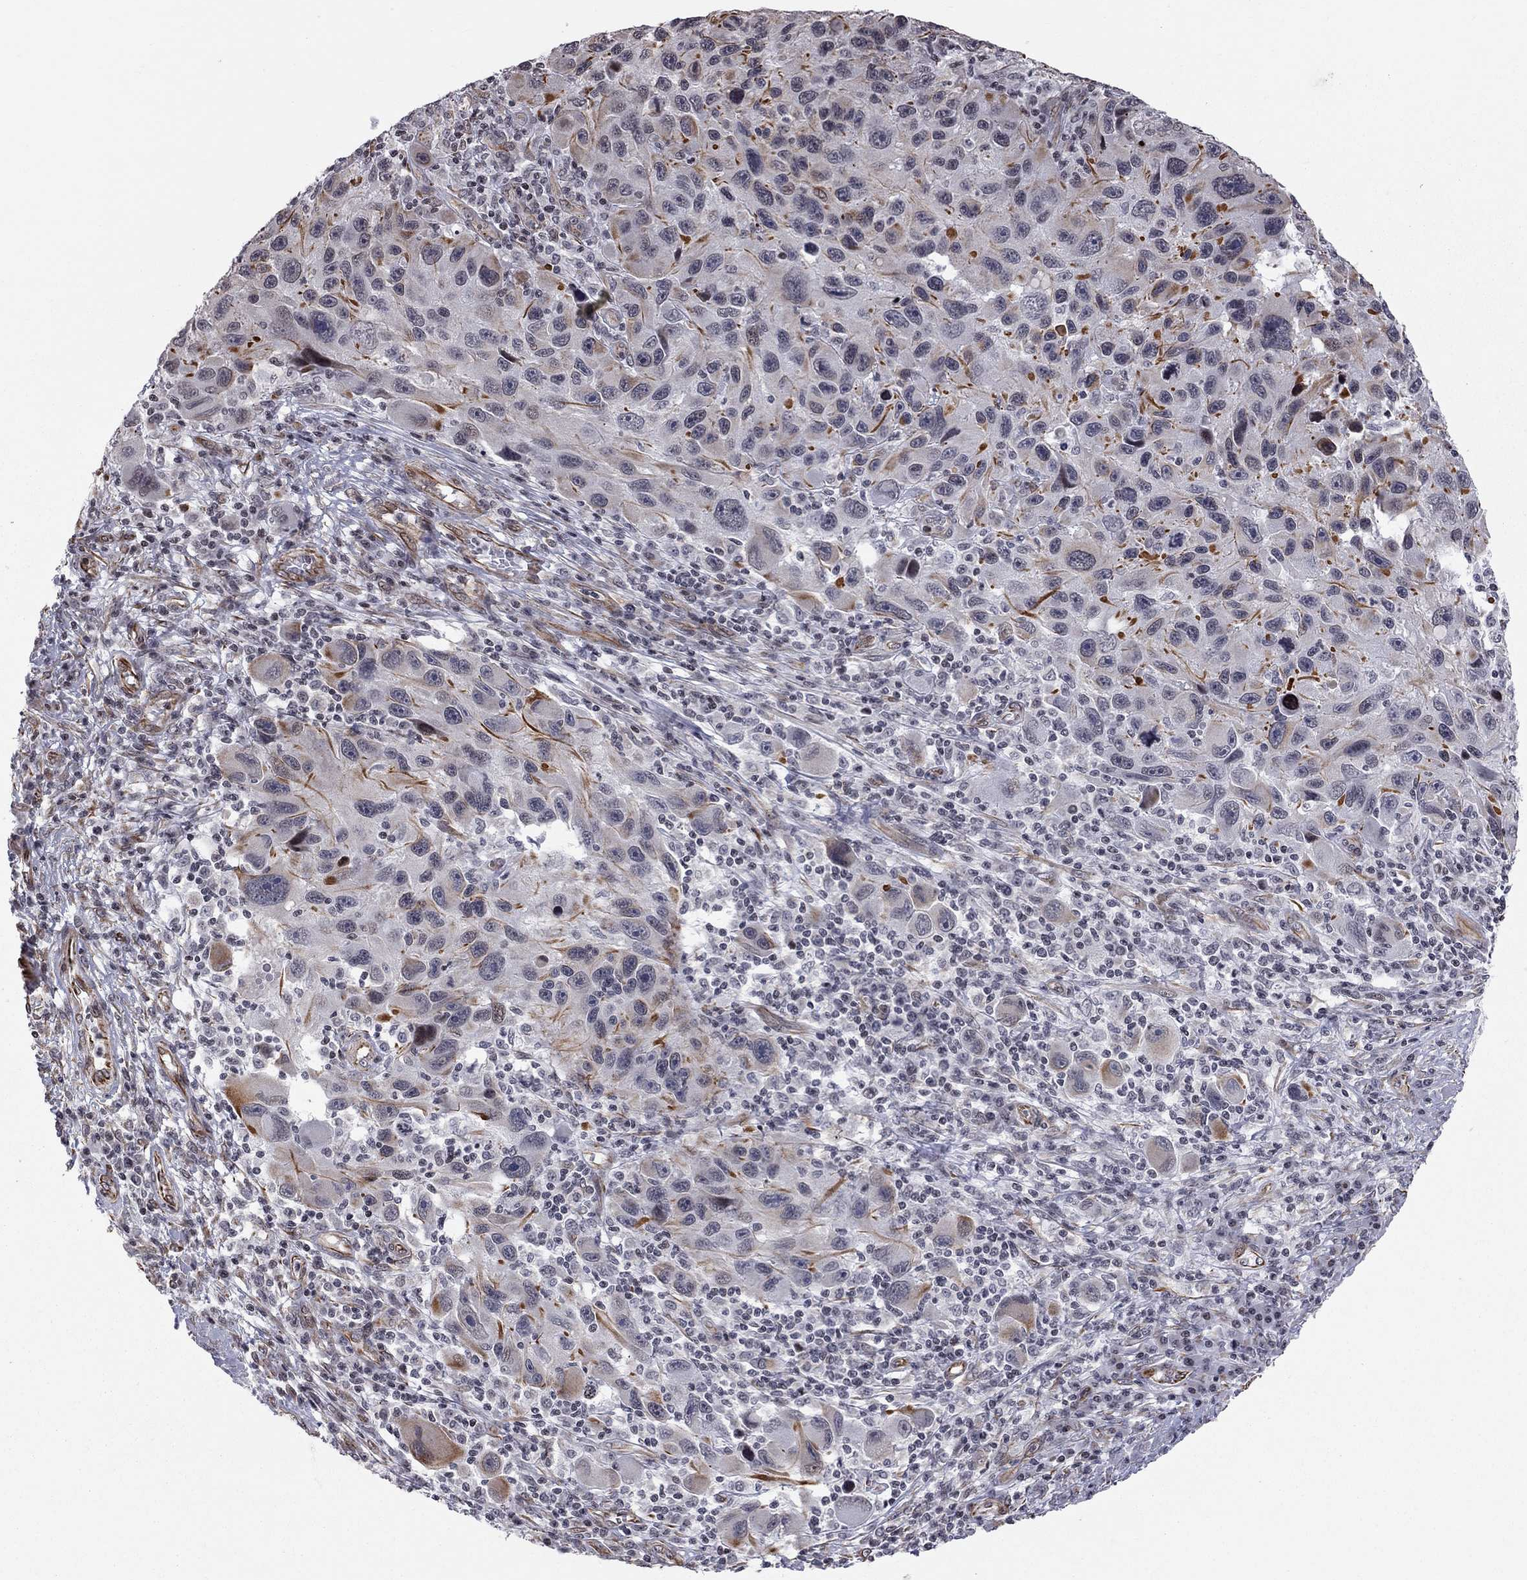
{"staining": {"intensity": "negative", "quantity": "none", "location": "none"}, "tissue": "melanoma", "cell_type": "Tumor cells", "image_type": "cancer", "snomed": [{"axis": "morphology", "description": "Malignant melanoma, NOS"}, {"axis": "topography", "description": "Skin"}], "caption": "Human malignant melanoma stained for a protein using IHC demonstrates no positivity in tumor cells.", "gene": "MTNR1B", "patient": {"sex": "male", "age": 53}}